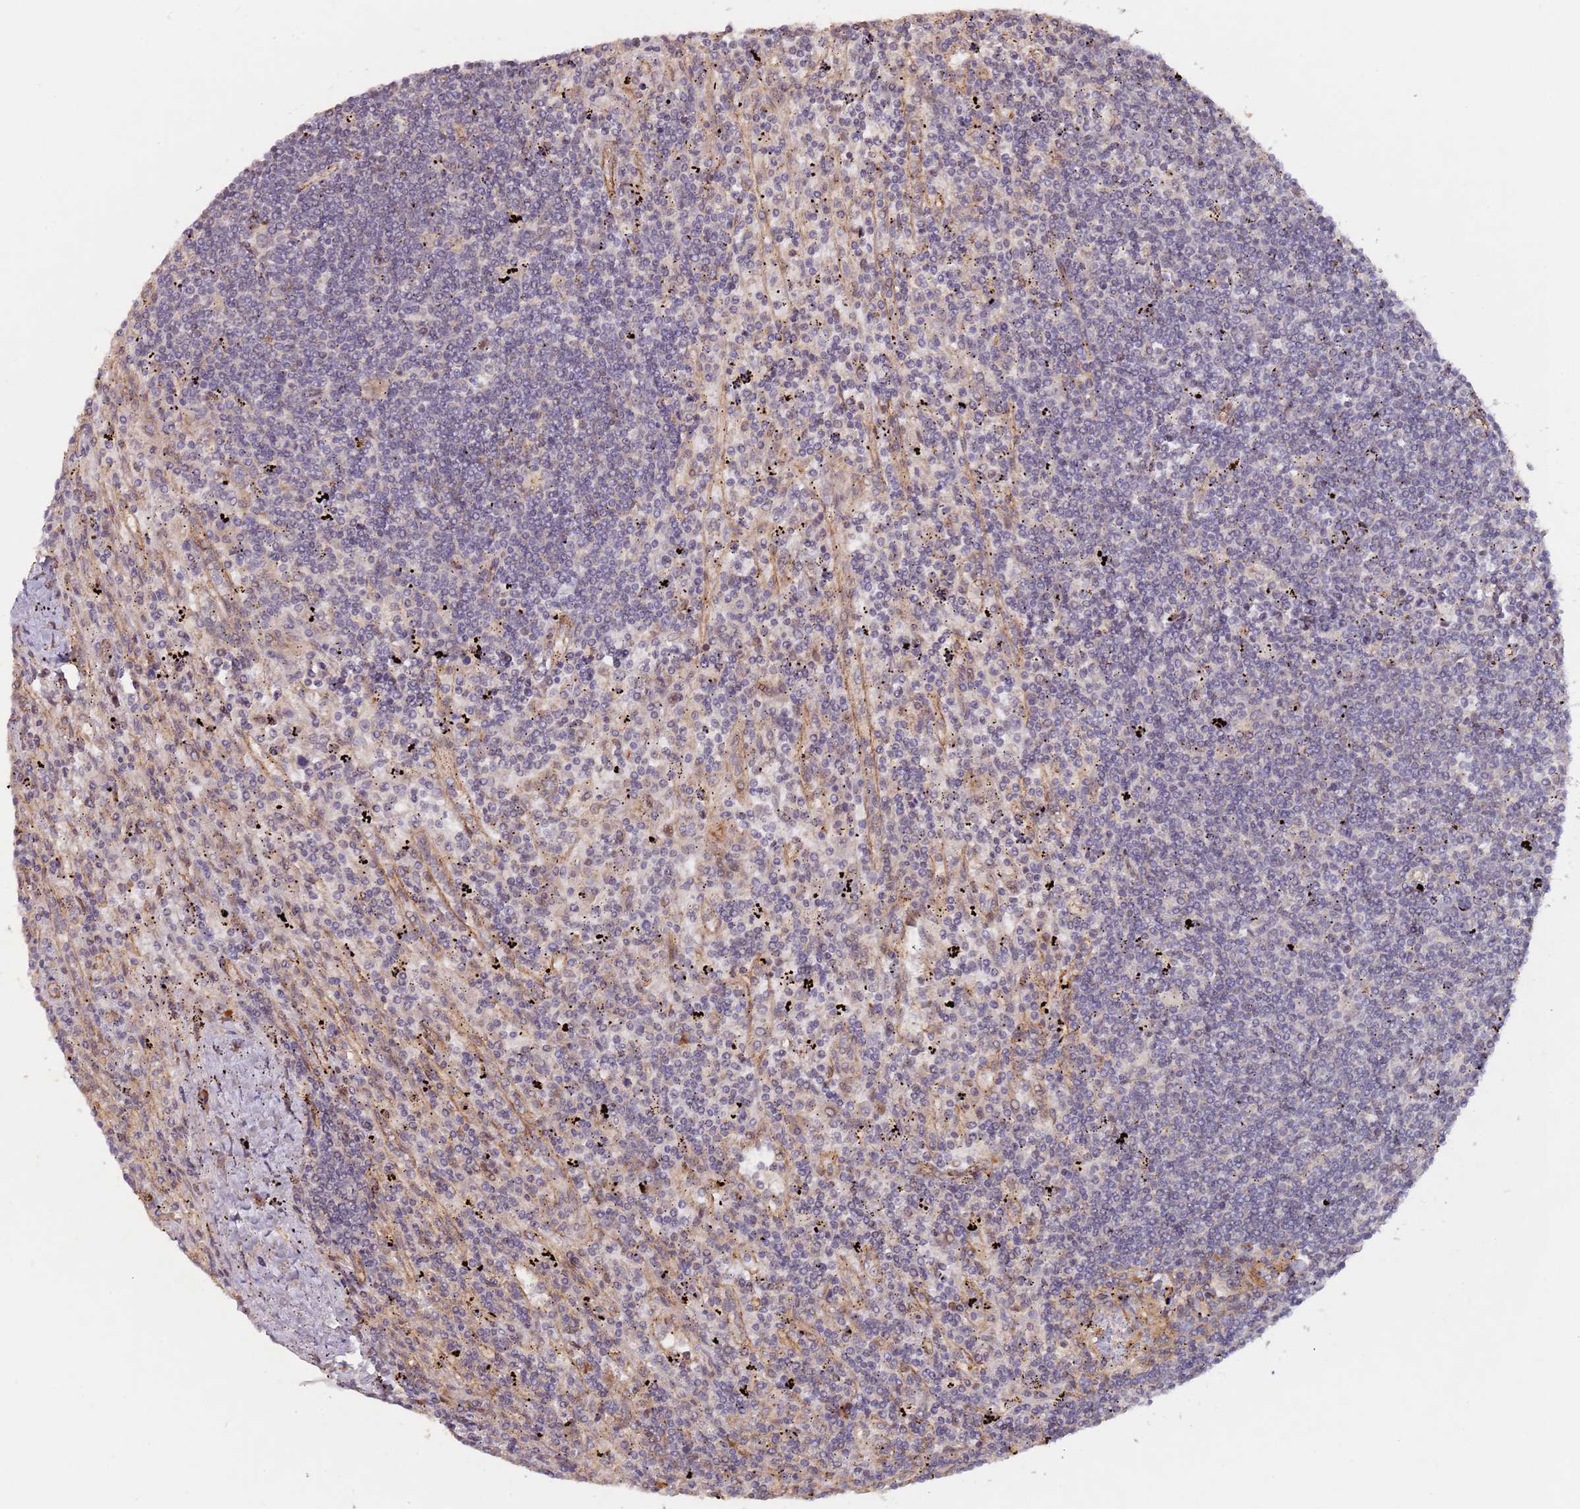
{"staining": {"intensity": "negative", "quantity": "none", "location": "none"}, "tissue": "lymphoma", "cell_type": "Tumor cells", "image_type": "cancer", "snomed": [{"axis": "morphology", "description": "Malignant lymphoma, non-Hodgkin's type, Low grade"}, {"axis": "topography", "description": "Spleen"}], "caption": "Immunohistochemical staining of human lymphoma demonstrates no significant positivity in tumor cells.", "gene": "KANSL1L", "patient": {"sex": "male", "age": 76}}